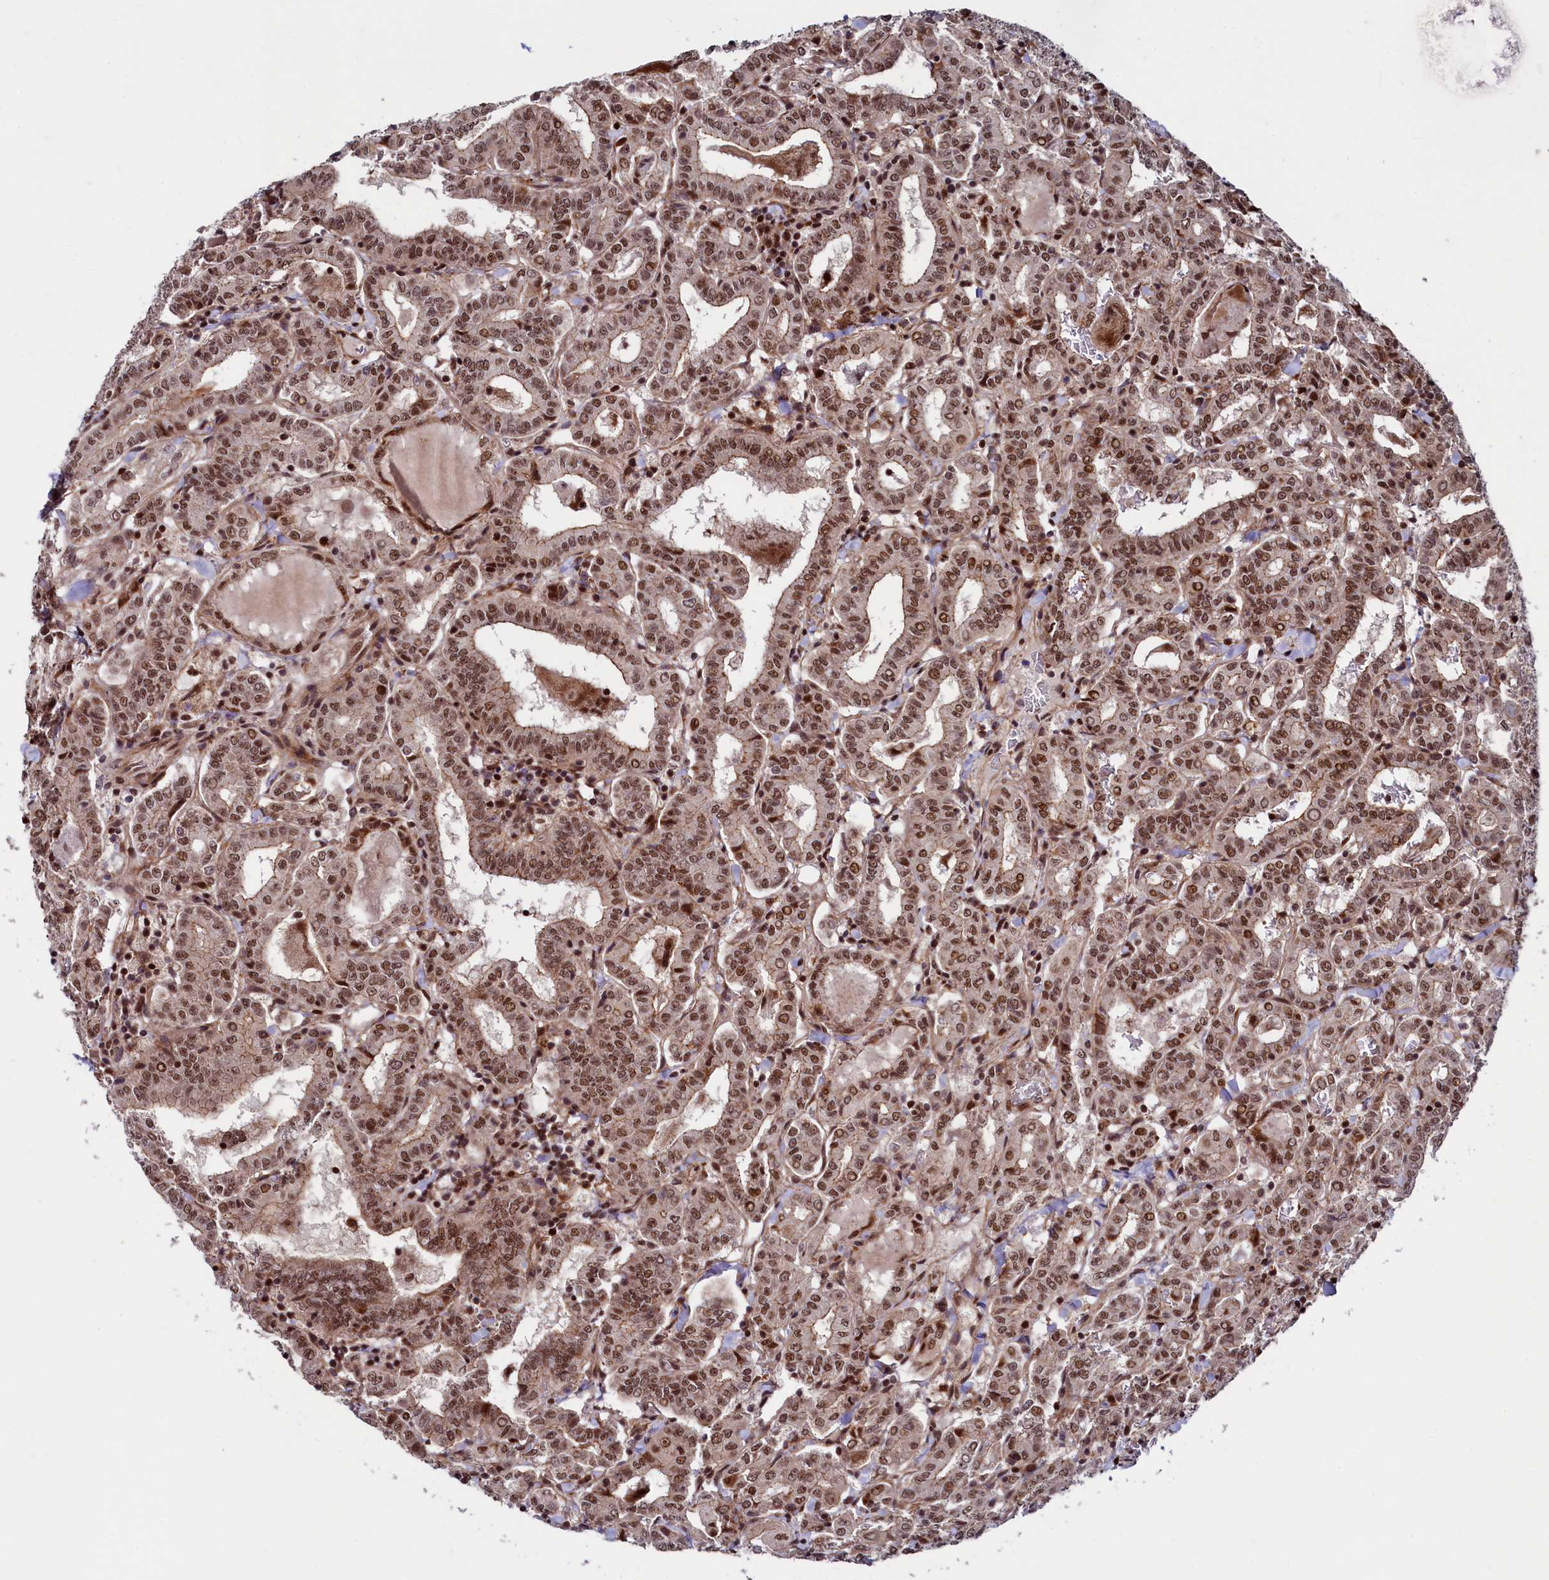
{"staining": {"intensity": "moderate", "quantity": ">75%", "location": "nuclear"}, "tissue": "thyroid cancer", "cell_type": "Tumor cells", "image_type": "cancer", "snomed": [{"axis": "morphology", "description": "Papillary adenocarcinoma, NOS"}, {"axis": "topography", "description": "Thyroid gland"}], "caption": "Papillary adenocarcinoma (thyroid) stained for a protein shows moderate nuclear positivity in tumor cells.", "gene": "LEO1", "patient": {"sex": "female", "age": 72}}